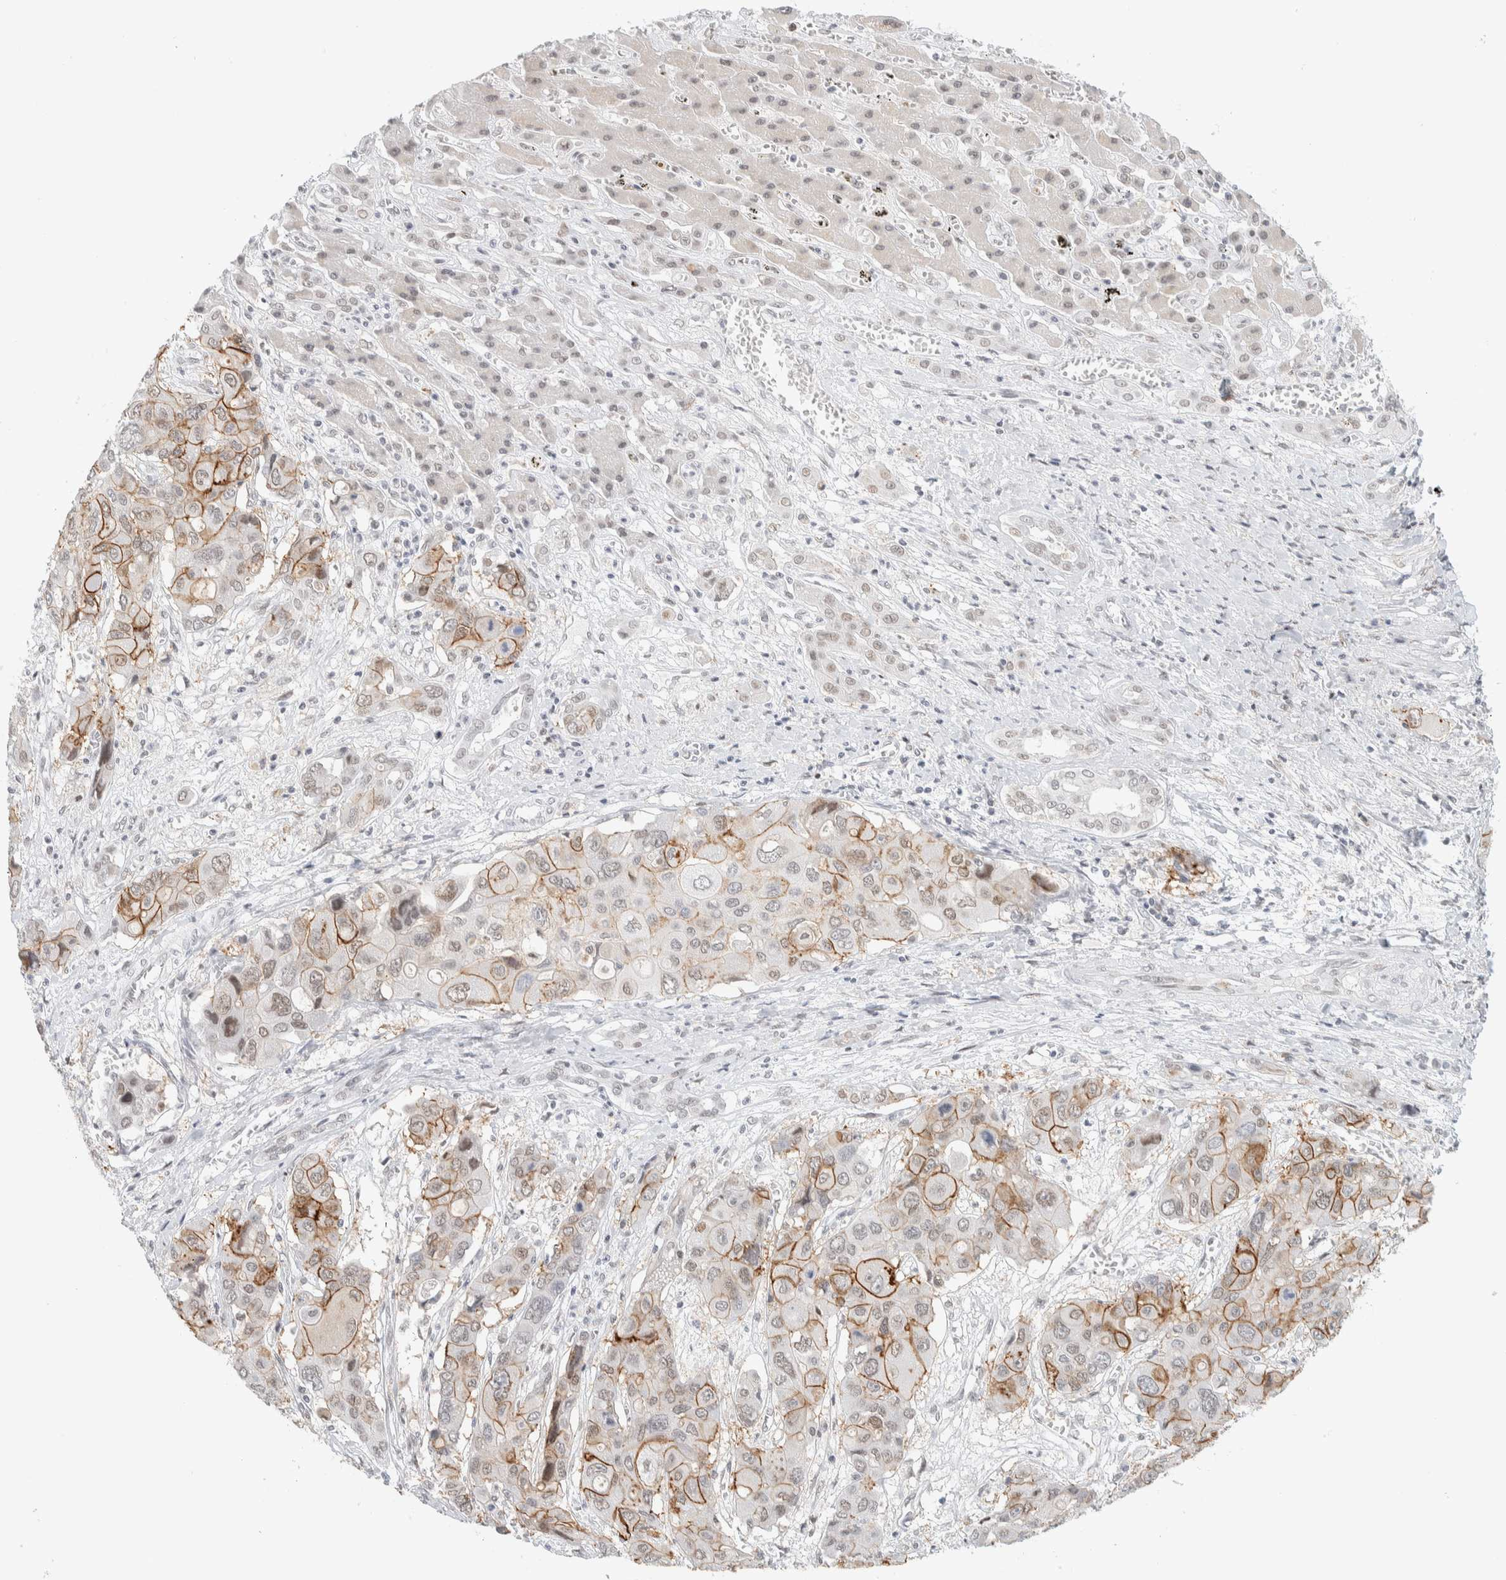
{"staining": {"intensity": "moderate", "quantity": "25%-75%", "location": "cytoplasmic/membranous,nuclear"}, "tissue": "liver cancer", "cell_type": "Tumor cells", "image_type": "cancer", "snomed": [{"axis": "morphology", "description": "Cholangiocarcinoma"}, {"axis": "topography", "description": "Liver"}], "caption": "A medium amount of moderate cytoplasmic/membranous and nuclear positivity is appreciated in approximately 25%-75% of tumor cells in cholangiocarcinoma (liver) tissue.", "gene": "CDH17", "patient": {"sex": "male", "age": 67}}